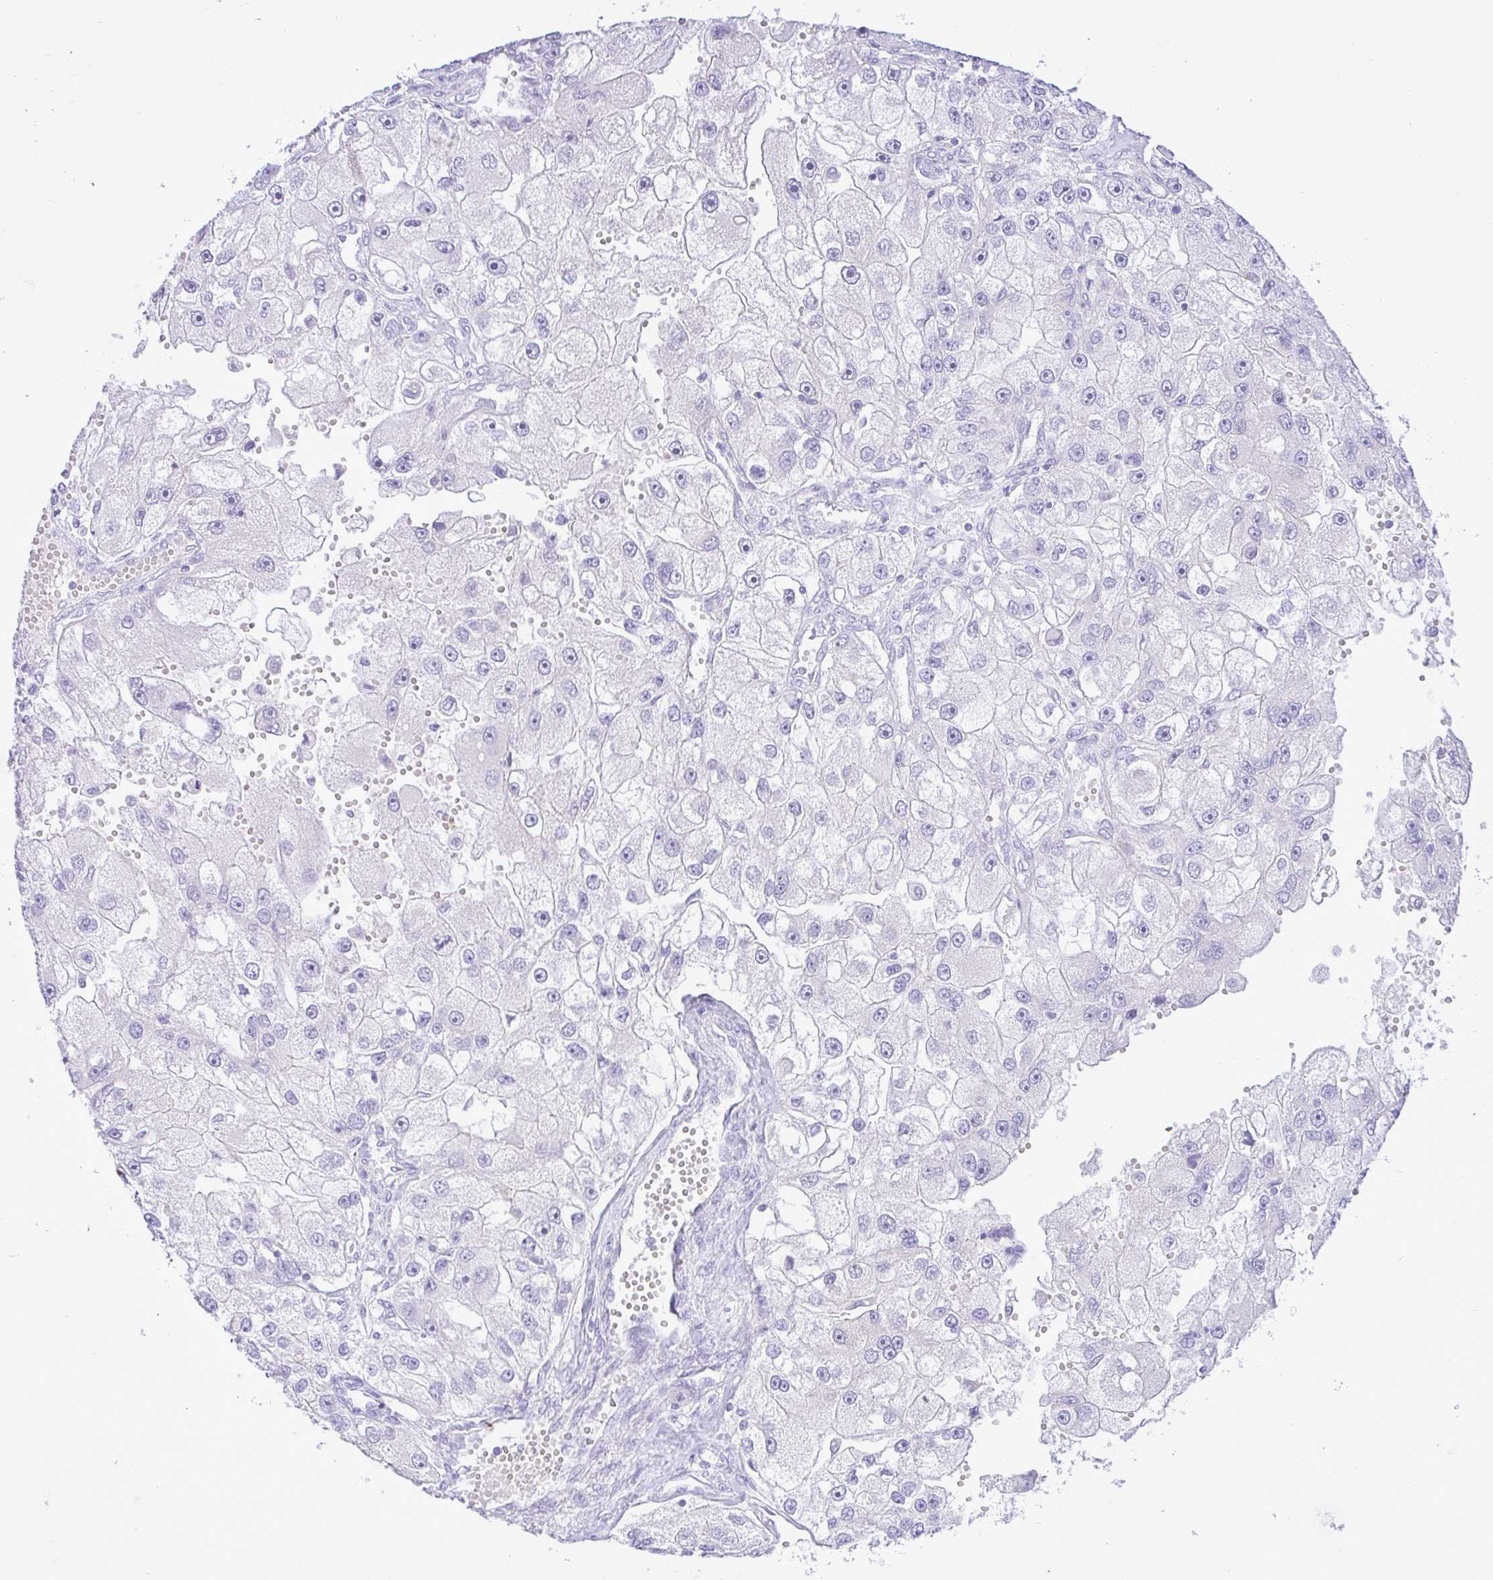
{"staining": {"intensity": "negative", "quantity": "none", "location": "none"}, "tissue": "renal cancer", "cell_type": "Tumor cells", "image_type": "cancer", "snomed": [{"axis": "morphology", "description": "Adenocarcinoma, NOS"}, {"axis": "topography", "description": "Kidney"}], "caption": "Image shows no protein staining in tumor cells of renal cancer tissue.", "gene": "ZNF101", "patient": {"sex": "male", "age": 63}}